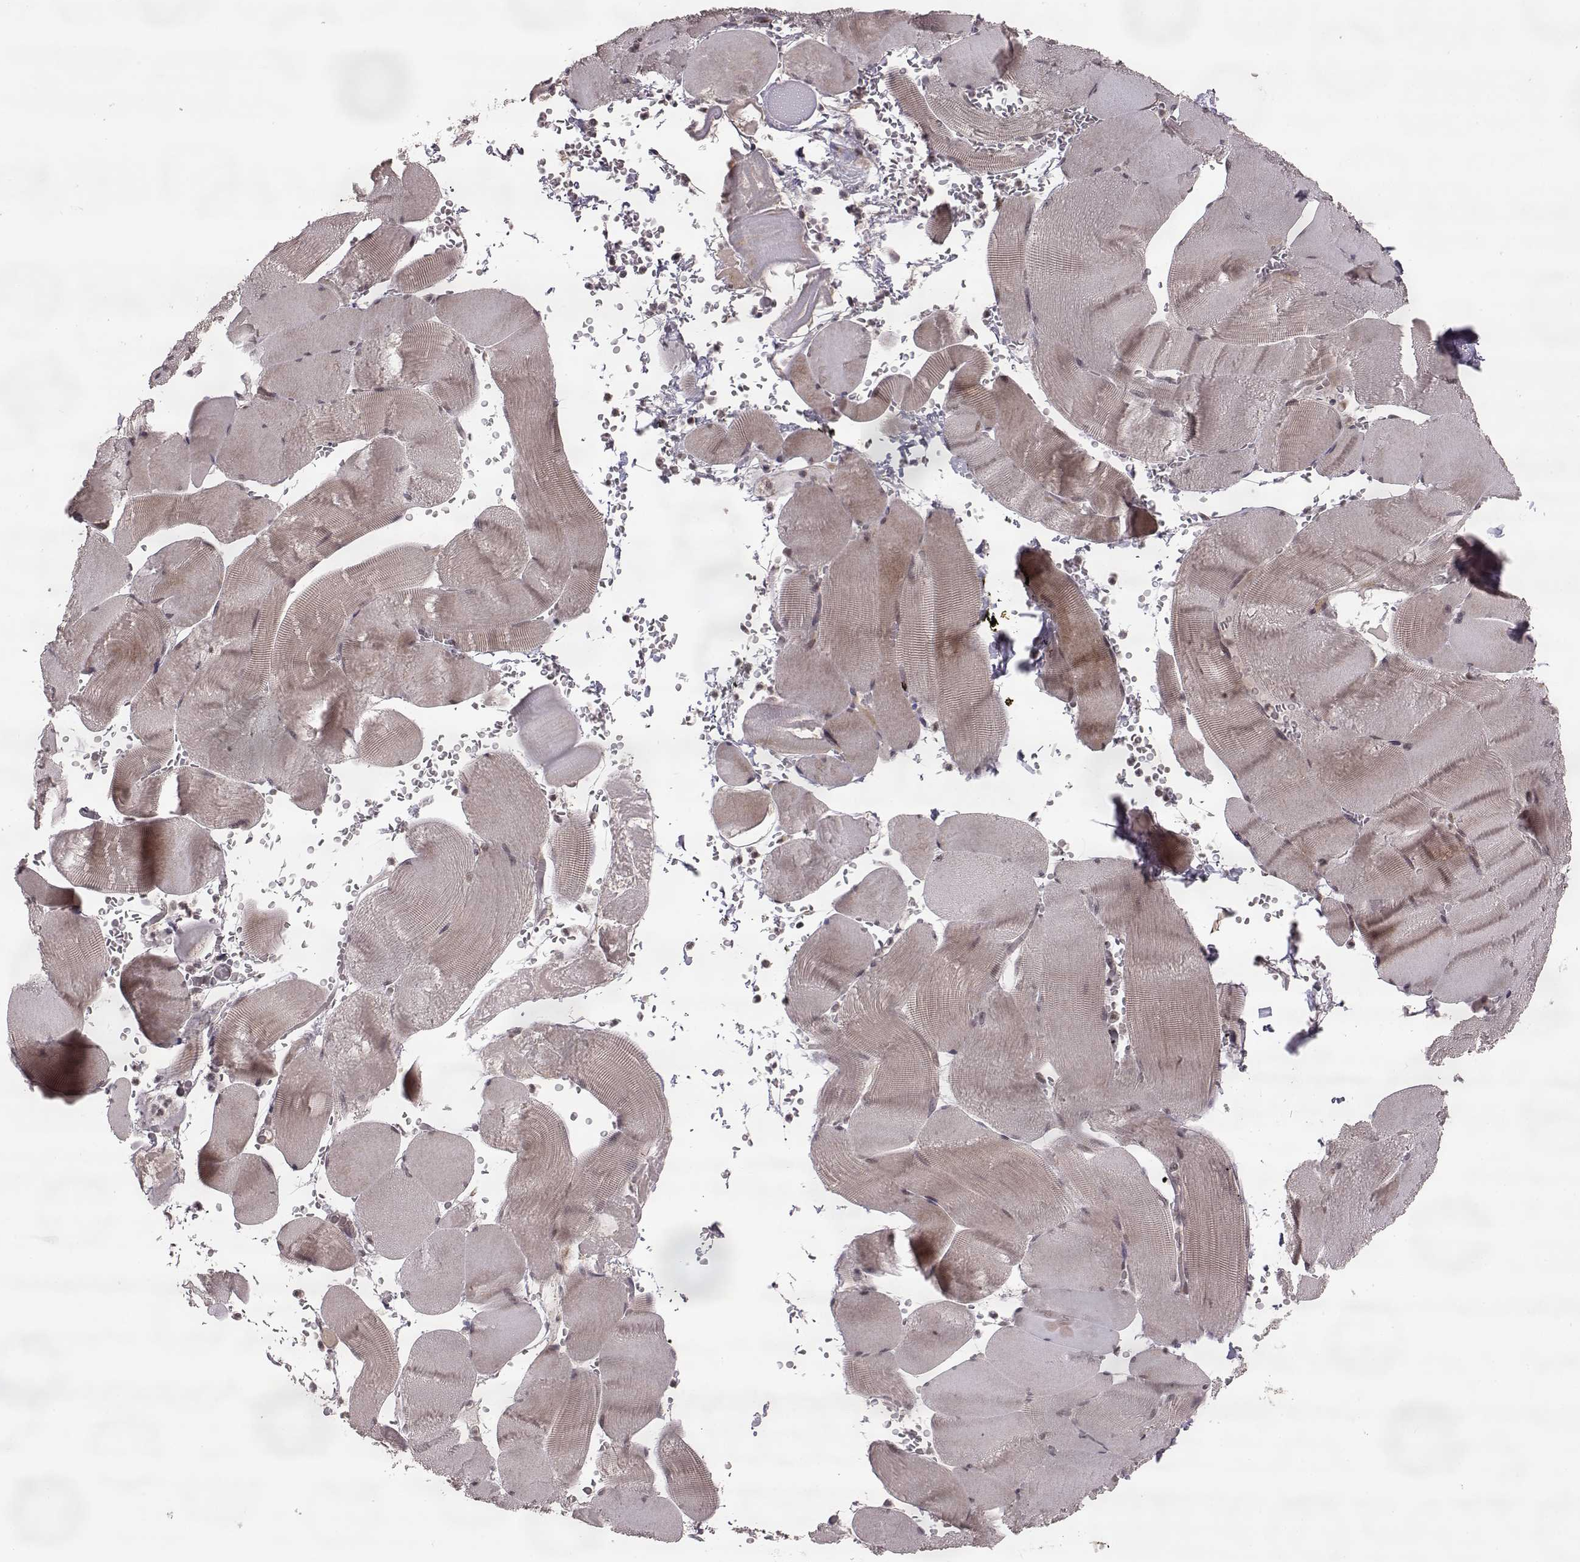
{"staining": {"intensity": "weak", "quantity": ">75%", "location": "cytoplasmic/membranous"}, "tissue": "skeletal muscle", "cell_type": "Myocytes", "image_type": "normal", "snomed": [{"axis": "morphology", "description": "Normal tissue, NOS"}, {"axis": "topography", "description": "Skeletal muscle"}], "caption": "Unremarkable skeletal muscle reveals weak cytoplasmic/membranous staining in about >75% of myocytes, visualized by immunohistochemistry. (DAB (3,3'-diaminobenzidine) = brown stain, brightfield microscopy at high magnification).", "gene": "ELOVL5", "patient": {"sex": "male", "age": 56}}